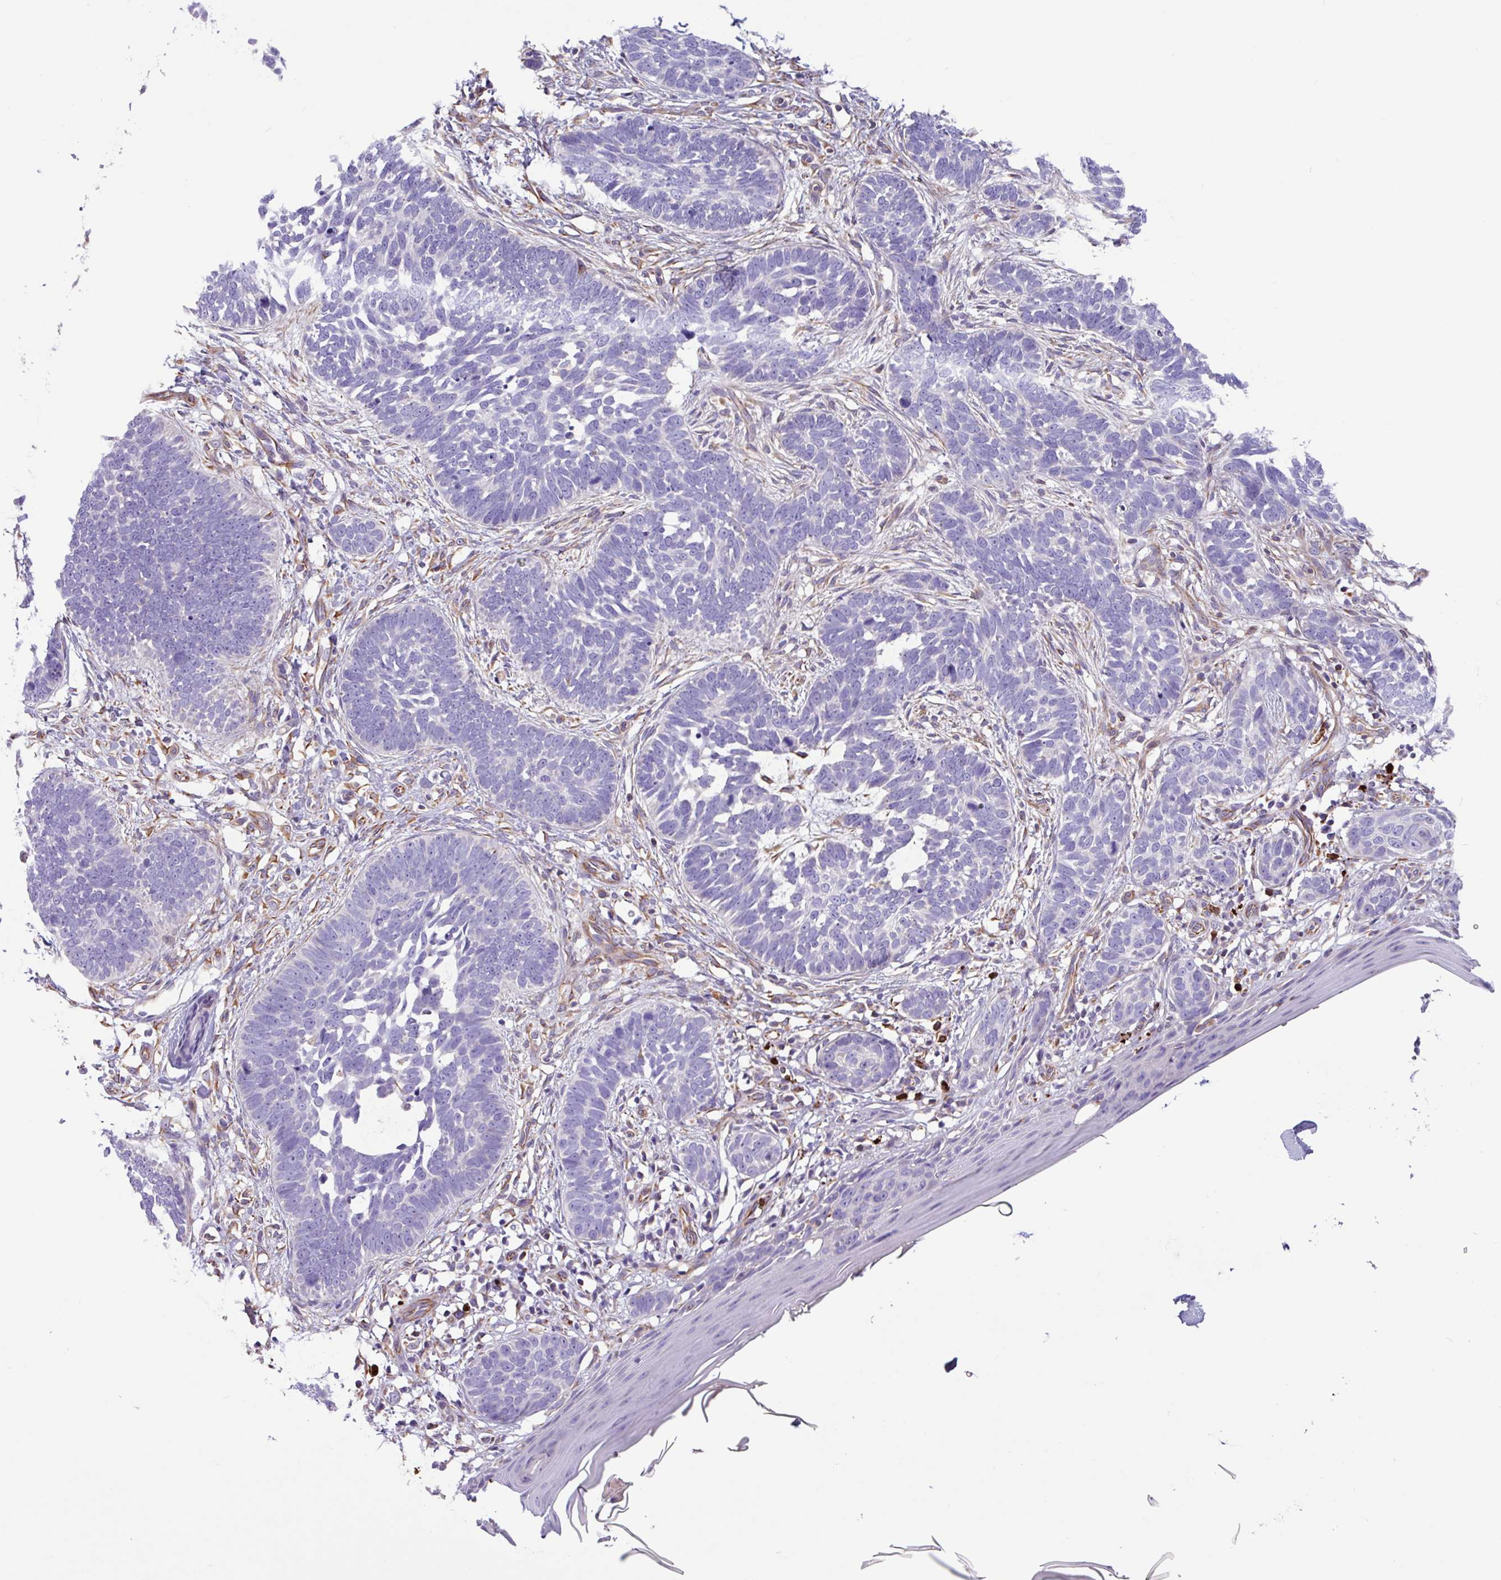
{"staining": {"intensity": "negative", "quantity": "none", "location": "none"}, "tissue": "skin cancer", "cell_type": "Tumor cells", "image_type": "cancer", "snomed": [{"axis": "morphology", "description": "Normal tissue, NOS"}, {"axis": "morphology", "description": "Basal cell carcinoma"}, {"axis": "topography", "description": "Skin"}], "caption": "Skin cancer (basal cell carcinoma) stained for a protein using immunohistochemistry exhibits no staining tumor cells.", "gene": "MRM2", "patient": {"sex": "male", "age": 77}}